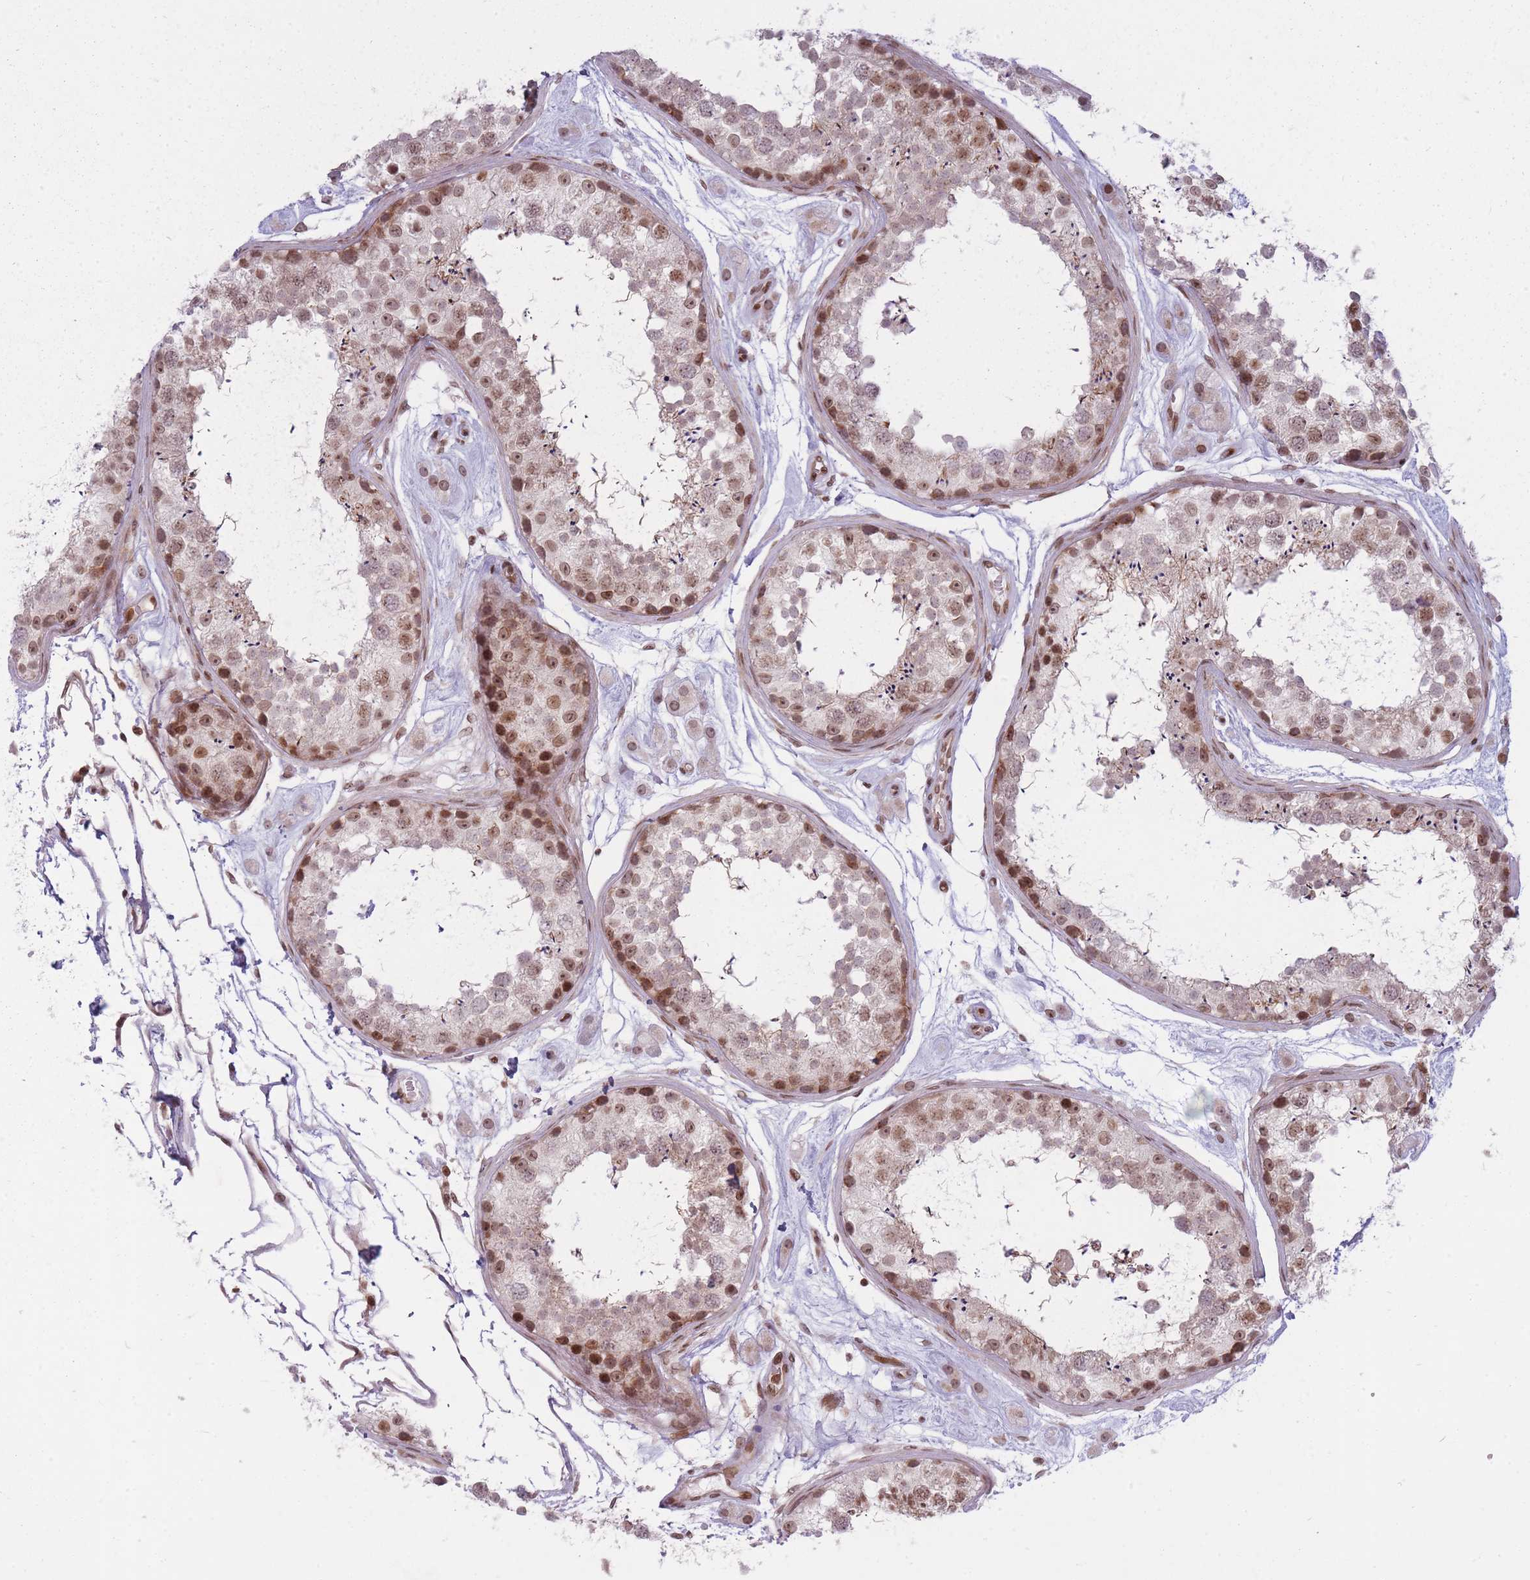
{"staining": {"intensity": "moderate", "quantity": ">75%", "location": "nuclear"}, "tissue": "testis", "cell_type": "Cells in seminiferous ducts", "image_type": "normal", "snomed": [{"axis": "morphology", "description": "Normal tissue, NOS"}, {"axis": "topography", "description": "Testis"}], "caption": "Protein staining of benign testis demonstrates moderate nuclear expression in approximately >75% of cells in seminiferous ducts.", "gene": "TMC6", "patient": {"sex": "male", "age": 25}}